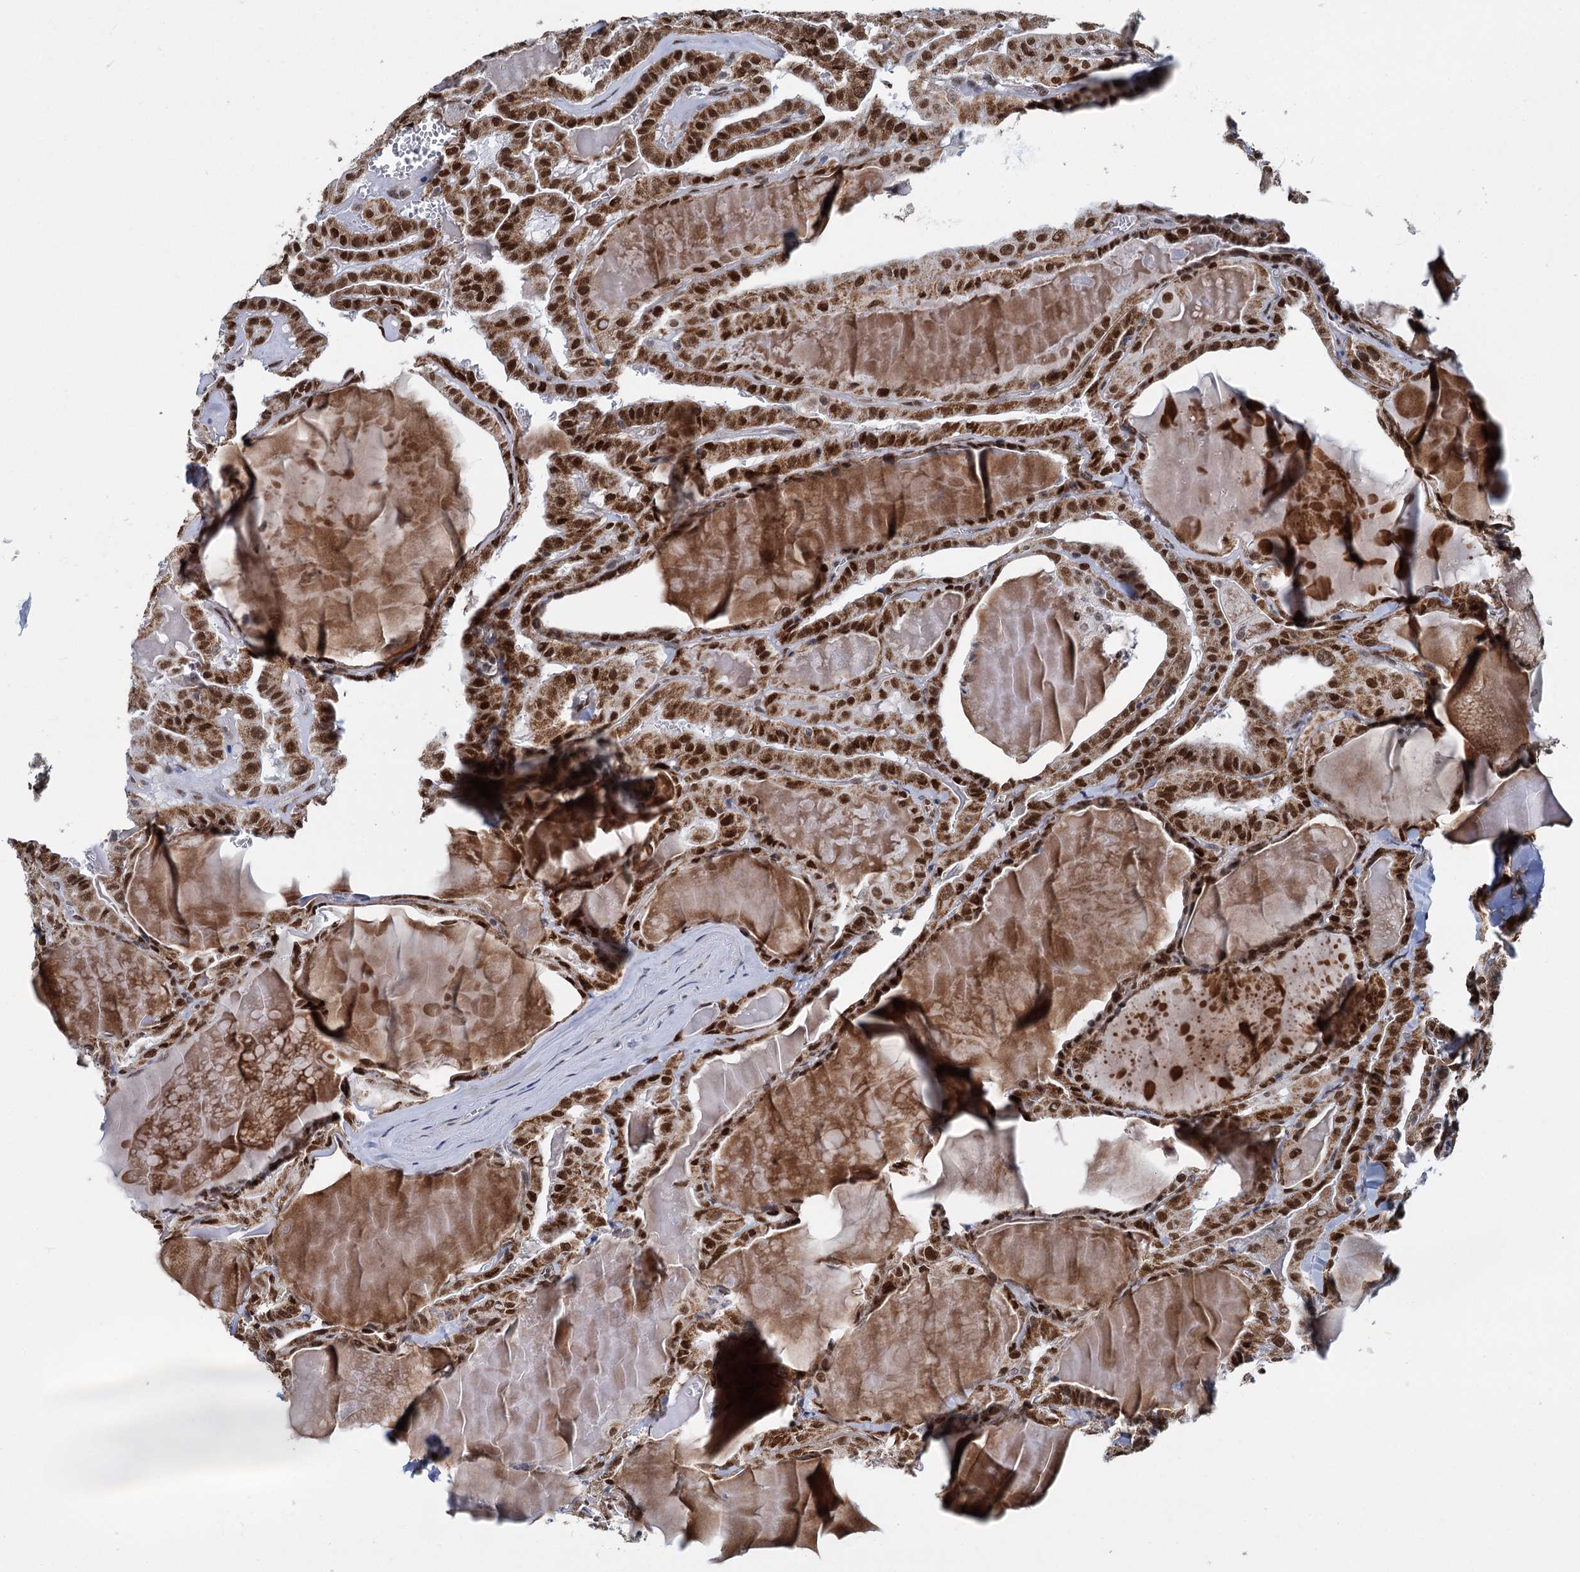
{"staining": {"intensity": "moderate", "quantity": ">75%", "location": "cytoplasmic/membranous,nuclear"}, "tissue": "thyroid cancer", "cell_type": "Tumor cells", "image_type": "cancer", "snomed": [{"axis": "morphology", "description": "Papillary adenocarcinoma, NOS"}, {"axis": "topography", "description": "Thyroid gland"}], "caption": "Brown immunohistochemical staining in human papillary adenocarcinoma (thyroid) shows moderate cytoplasmic/membranous and nuclear expression in approximately >75% of tumor cells. Immunohistochemistry (ihc) stains the protein of interest in brown and the nuclei are stained blue.", "gene": "MORN3", "patient": {"sex": "male", "age": 52}}